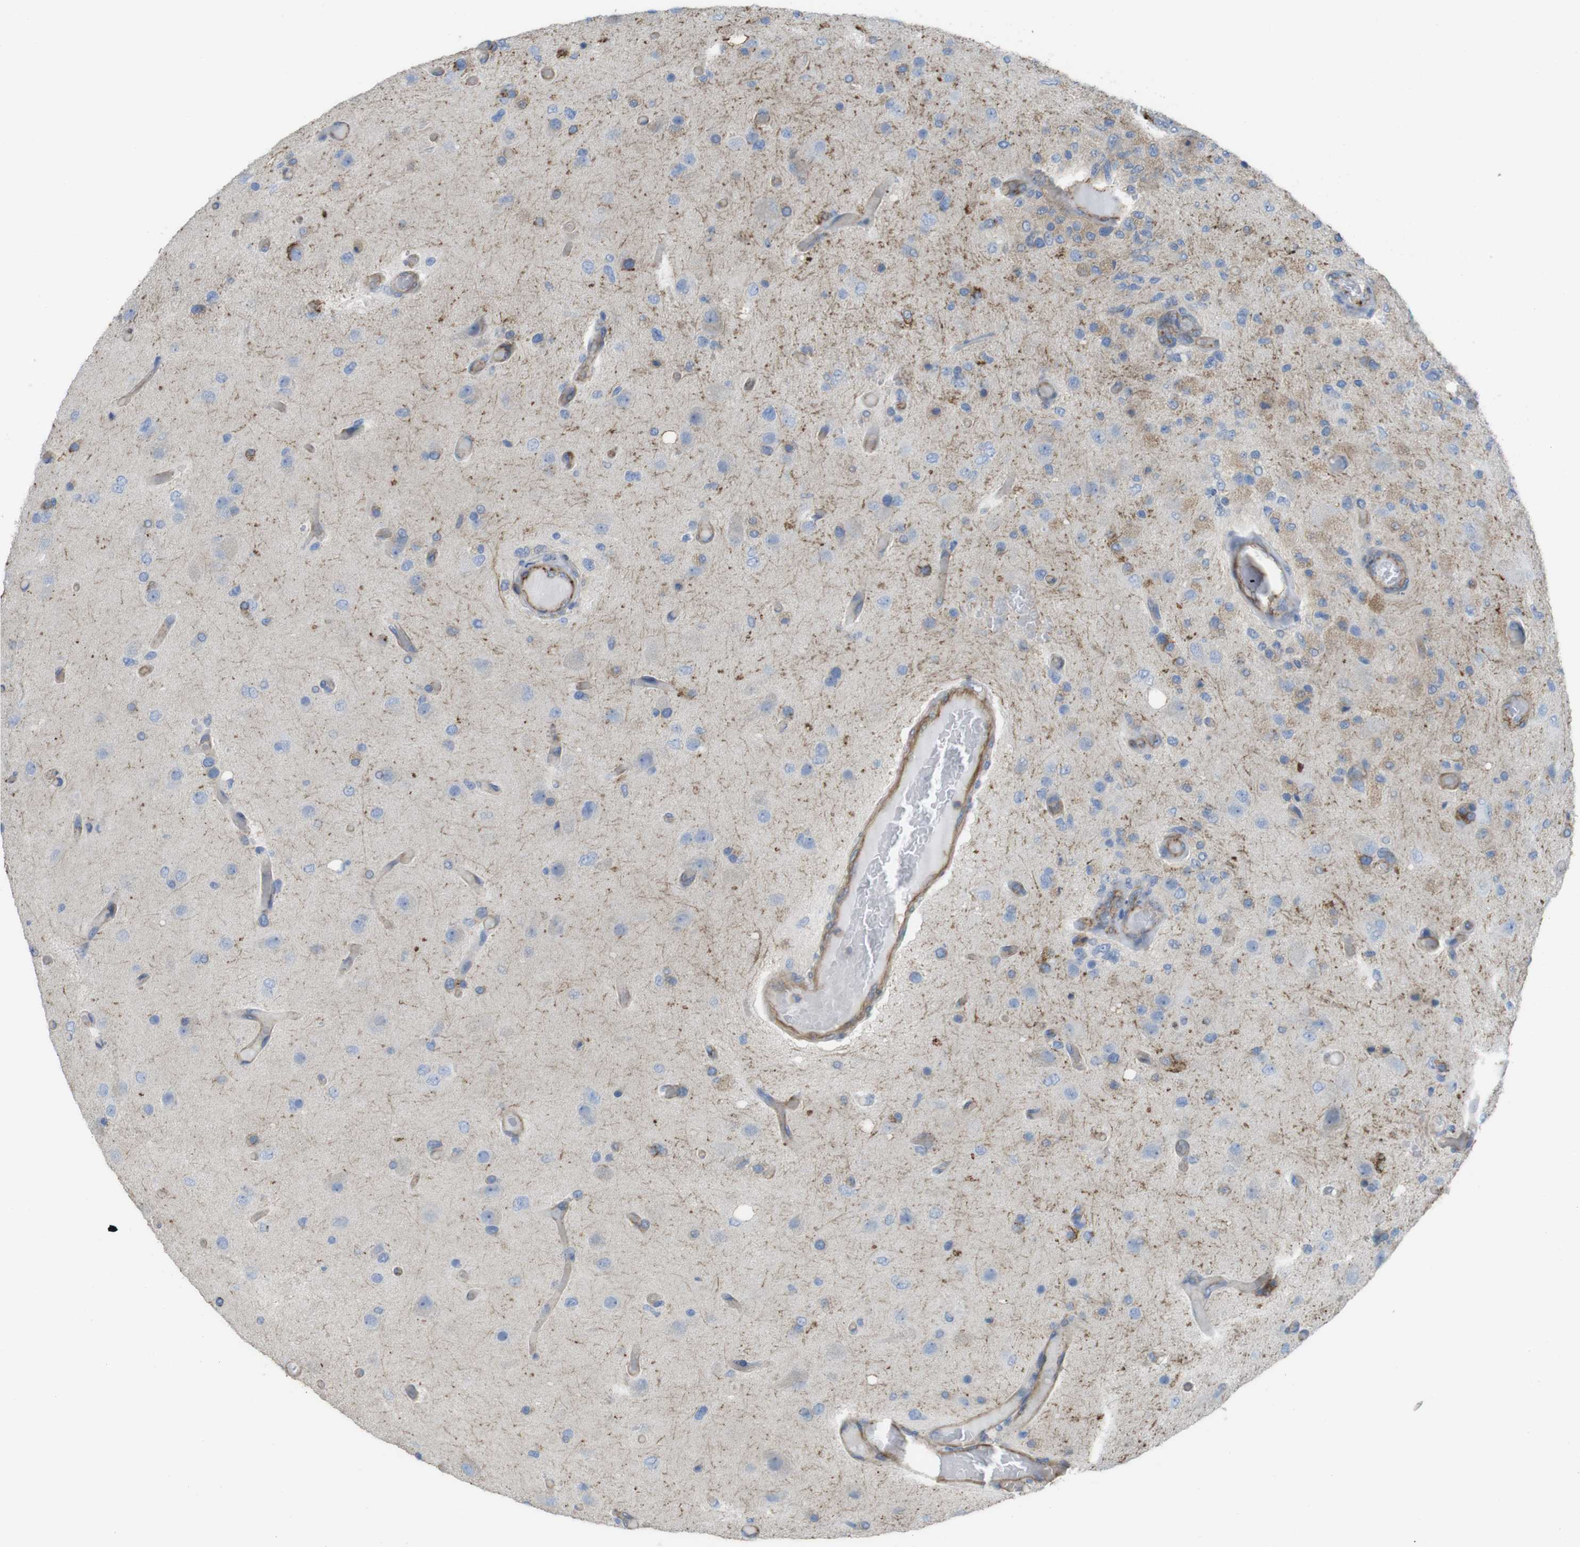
{"staining": {"intensity": "moderate", "quantity": "<25%", "location": "cytoplasmic/membranous"}, "tissue": "glioma", "cell_type": "Tumor cells", "image_type": "cancer", "snomed": [{"axis": "morphology", "description": "Normal tissue, NOS"}, {"axis": "morphology", "description": "Glioma, malignant, High grade"}, {"axis": "topography", "description": "Cerebral cortex"}], "caption": "IHC histopathology image of neoplastic tissue: human glioma stained using immunohistochemistry displays low levels of moderate protein expression localized specifically in the cytoplasmic/membranous of tumor cells, appearing as a cytoplasmic/membranous brown color.", "gene": "PREX2", "patient": {"sex": "male", "age": 77}}